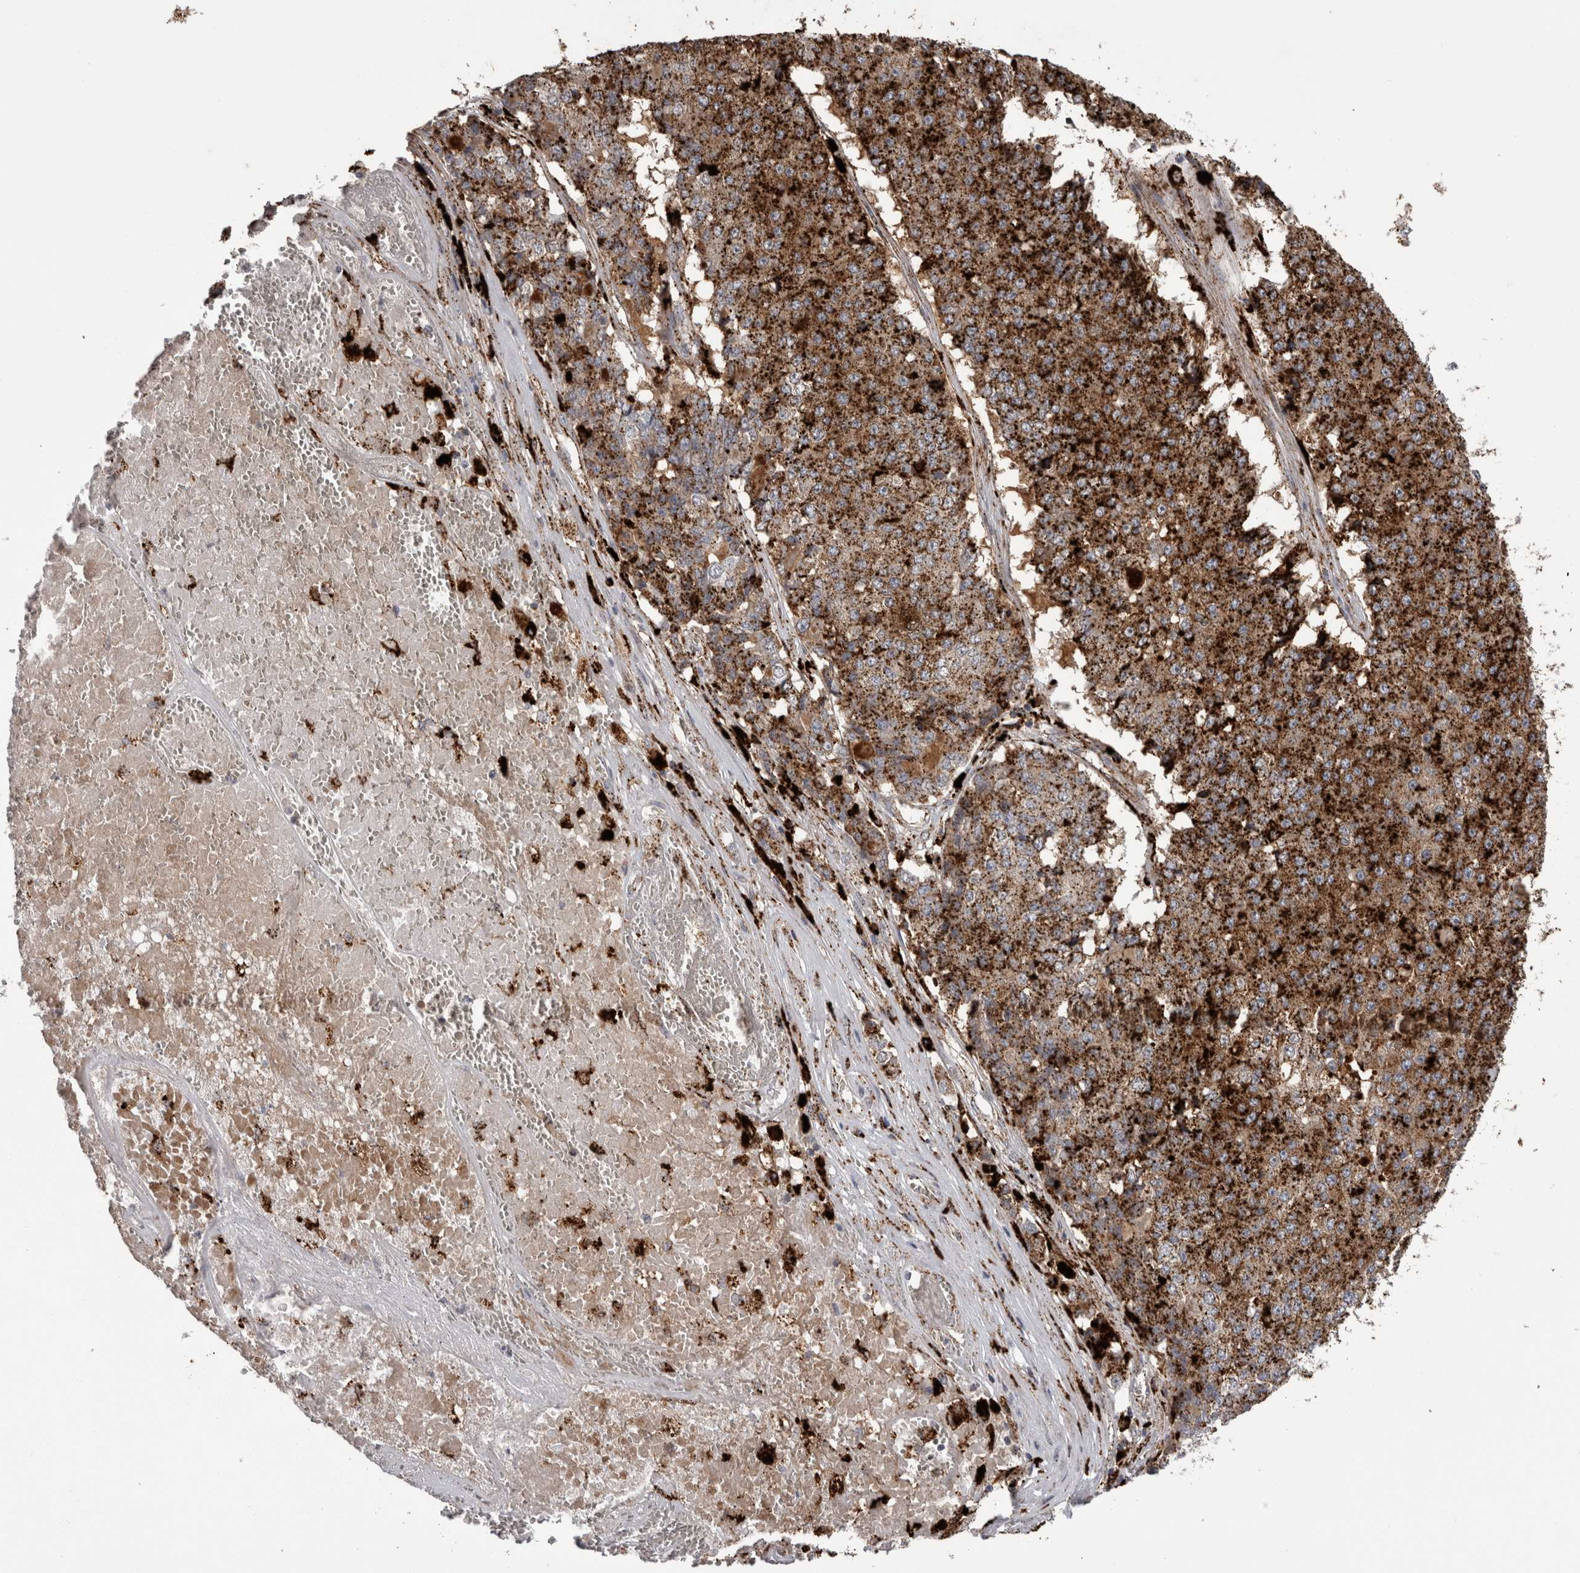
{"staining": {"intensity": "strong", "quantity": ">75%", "location": "cytoplasmic/membranous"}, "tissue": "pancreatic cancer", "cell_type": "Tumor cells", "image_type": "cancer", "snomed": [{"axis": "morphology", "description": "Adenocarcinoma, NOS"}, {"axis": "topography", "description": "Pancreas"}], "caption": "Human adenocarcinoma (pancreatic) stained with a brown dye displays strong cytoplasmic/membranous positive staining in approximately >75% of tumor cells.", "gene": "CTSZ", "patient": {"sex": "male", "age": 50}}